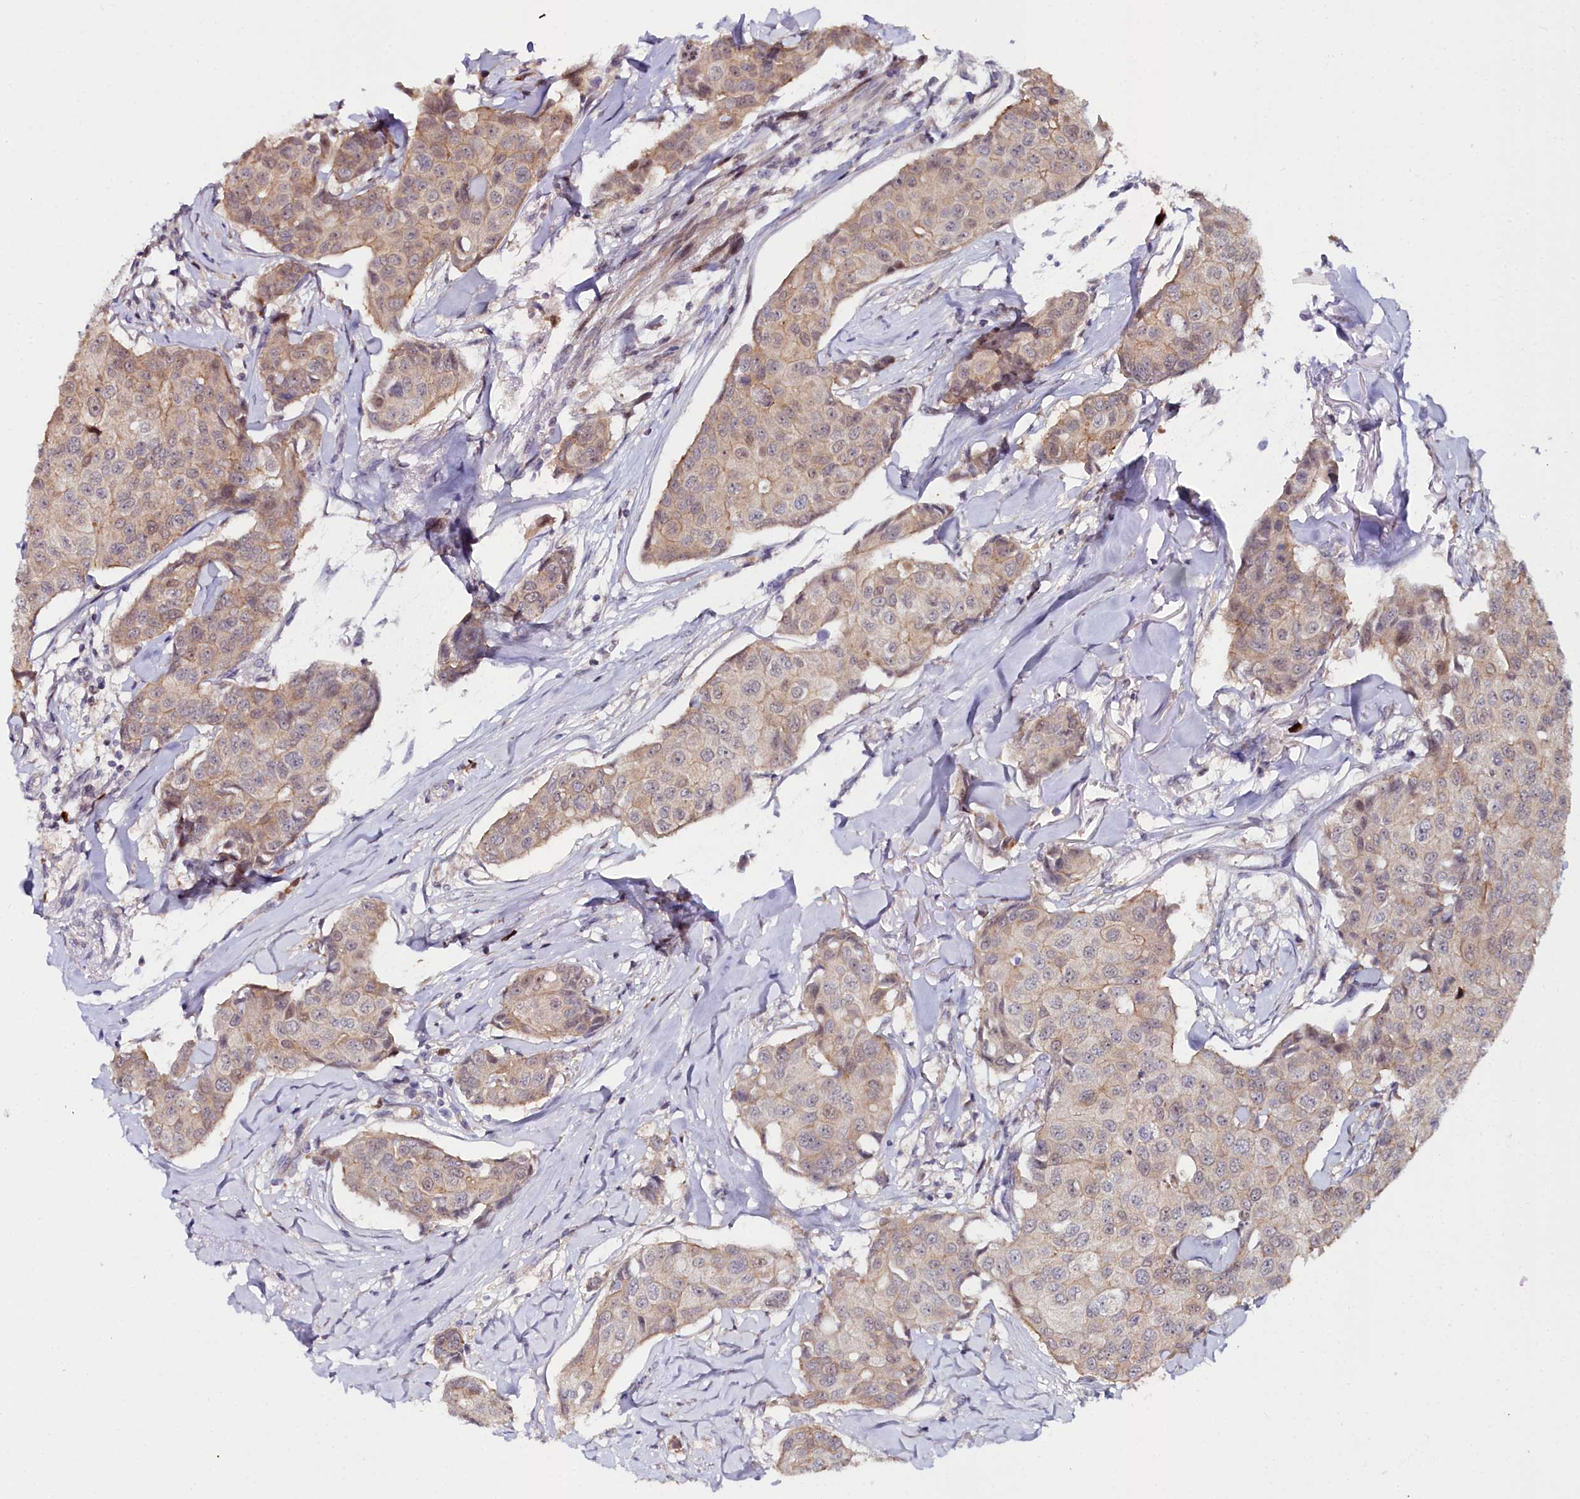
{"staining": {"intensity": "weak", "quantity": "25%-75%", "location": "cytoplasmic/membranous,nuclear"}, "tissue": "breast cancer", "cell_type": "Tumor cells", "image_type": "cancer", "snomed": [{"axis": "morphology", "description": "Duct carcinoma"}, {"axis": "topography", "description": "Breast"}], "caption": "The immunohistochemical stain shows weak cytoplasmic/membranous and nuclear staining in tumor cells of breast infiltrating ductal carcinoma tissue.", "gene": "KCTD18", "patient": {"sex": "female", "age": 80}}